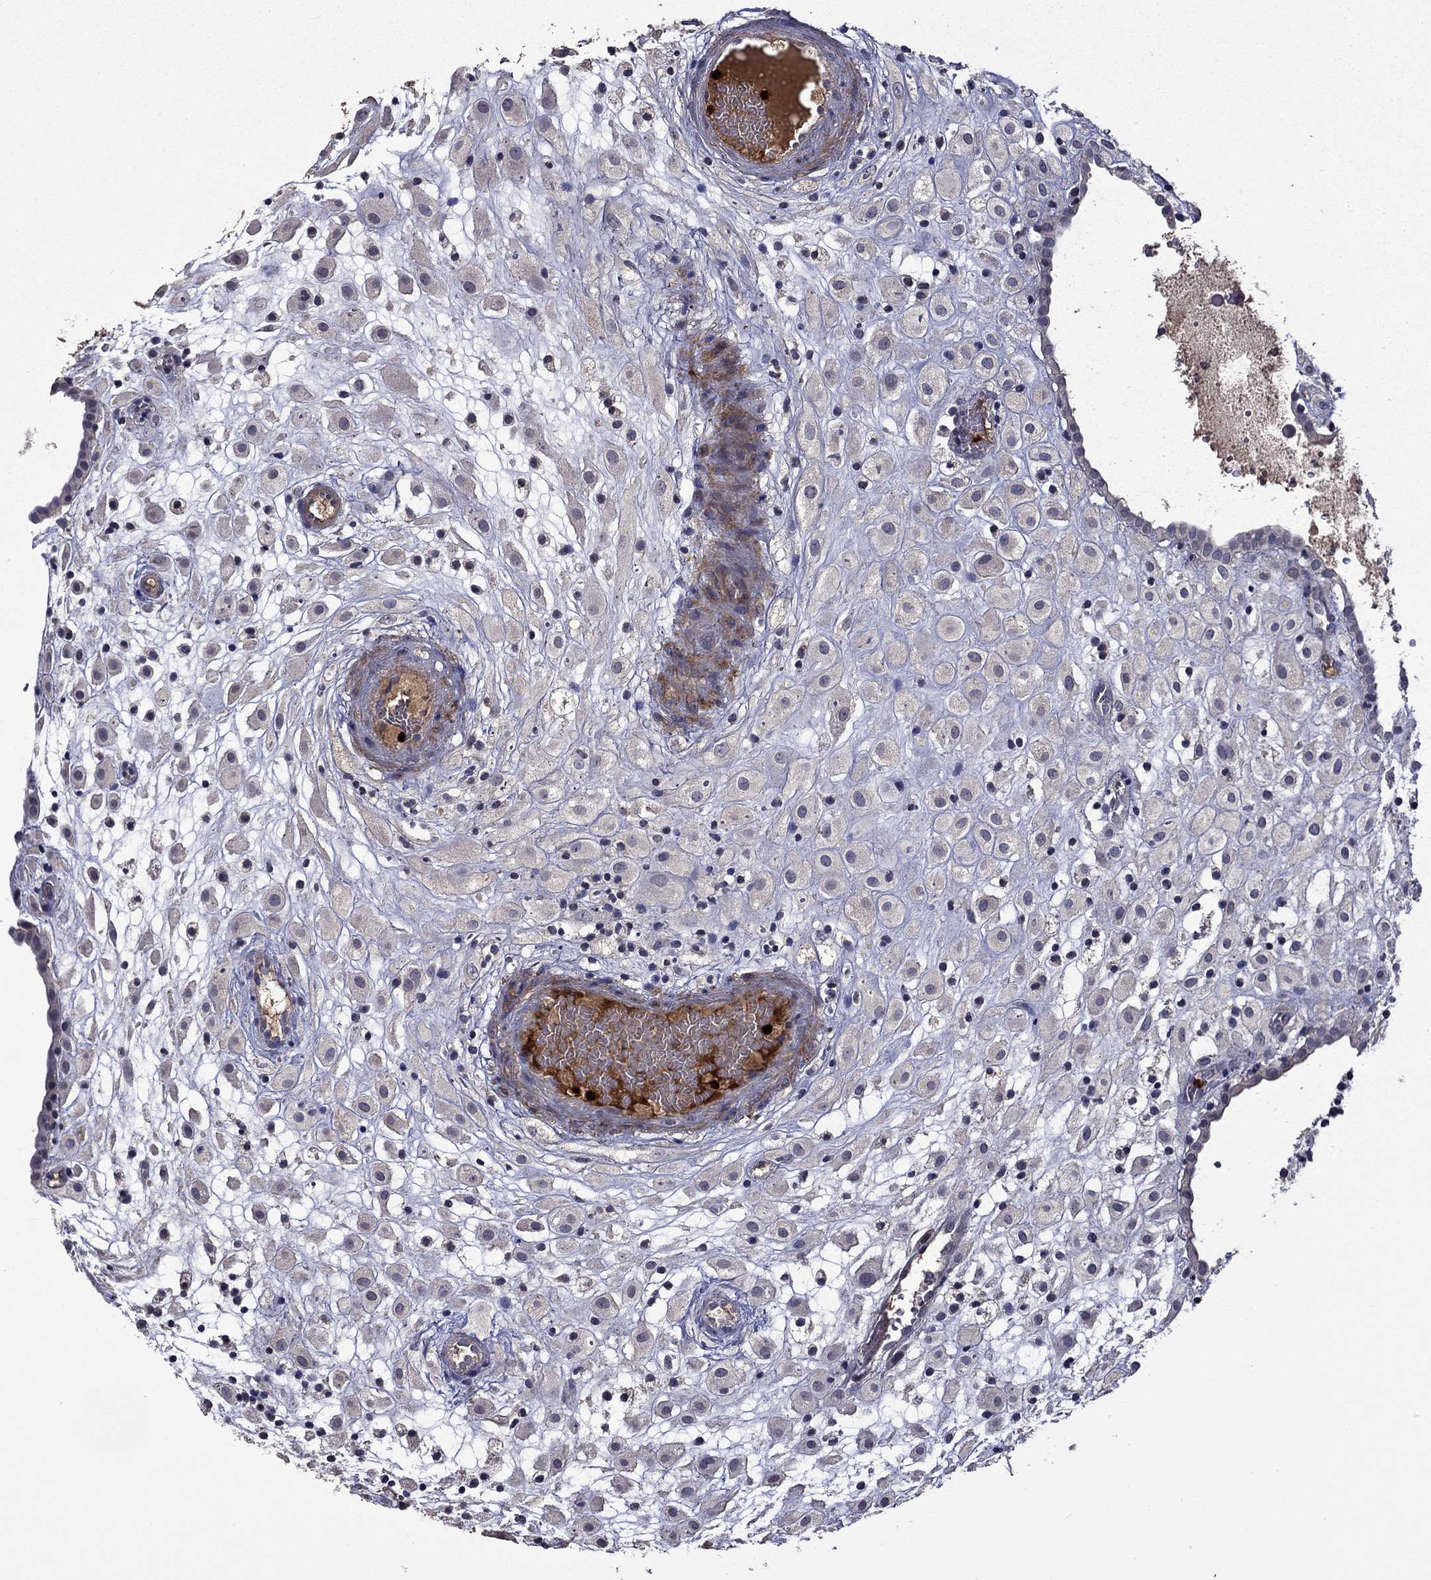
{"staining": {"intensity": "negative", "quantity": "none", "location": "none"}, "tissue": "placenta", "cell_type": "Decidual cells", "image_type": "normal", "snomed": [{"axis": "morphology", "description": "Normal tissue, NOS"}, {"axis": "topography", "description": "Placenta"}], "caption": "A high-resolution histopathology image shows IHC staining of normal placenta, which demonstrates no significant expression in decidual cells.", "gene": "SATB1", "patient": {"sex": "female", "age": 24}}